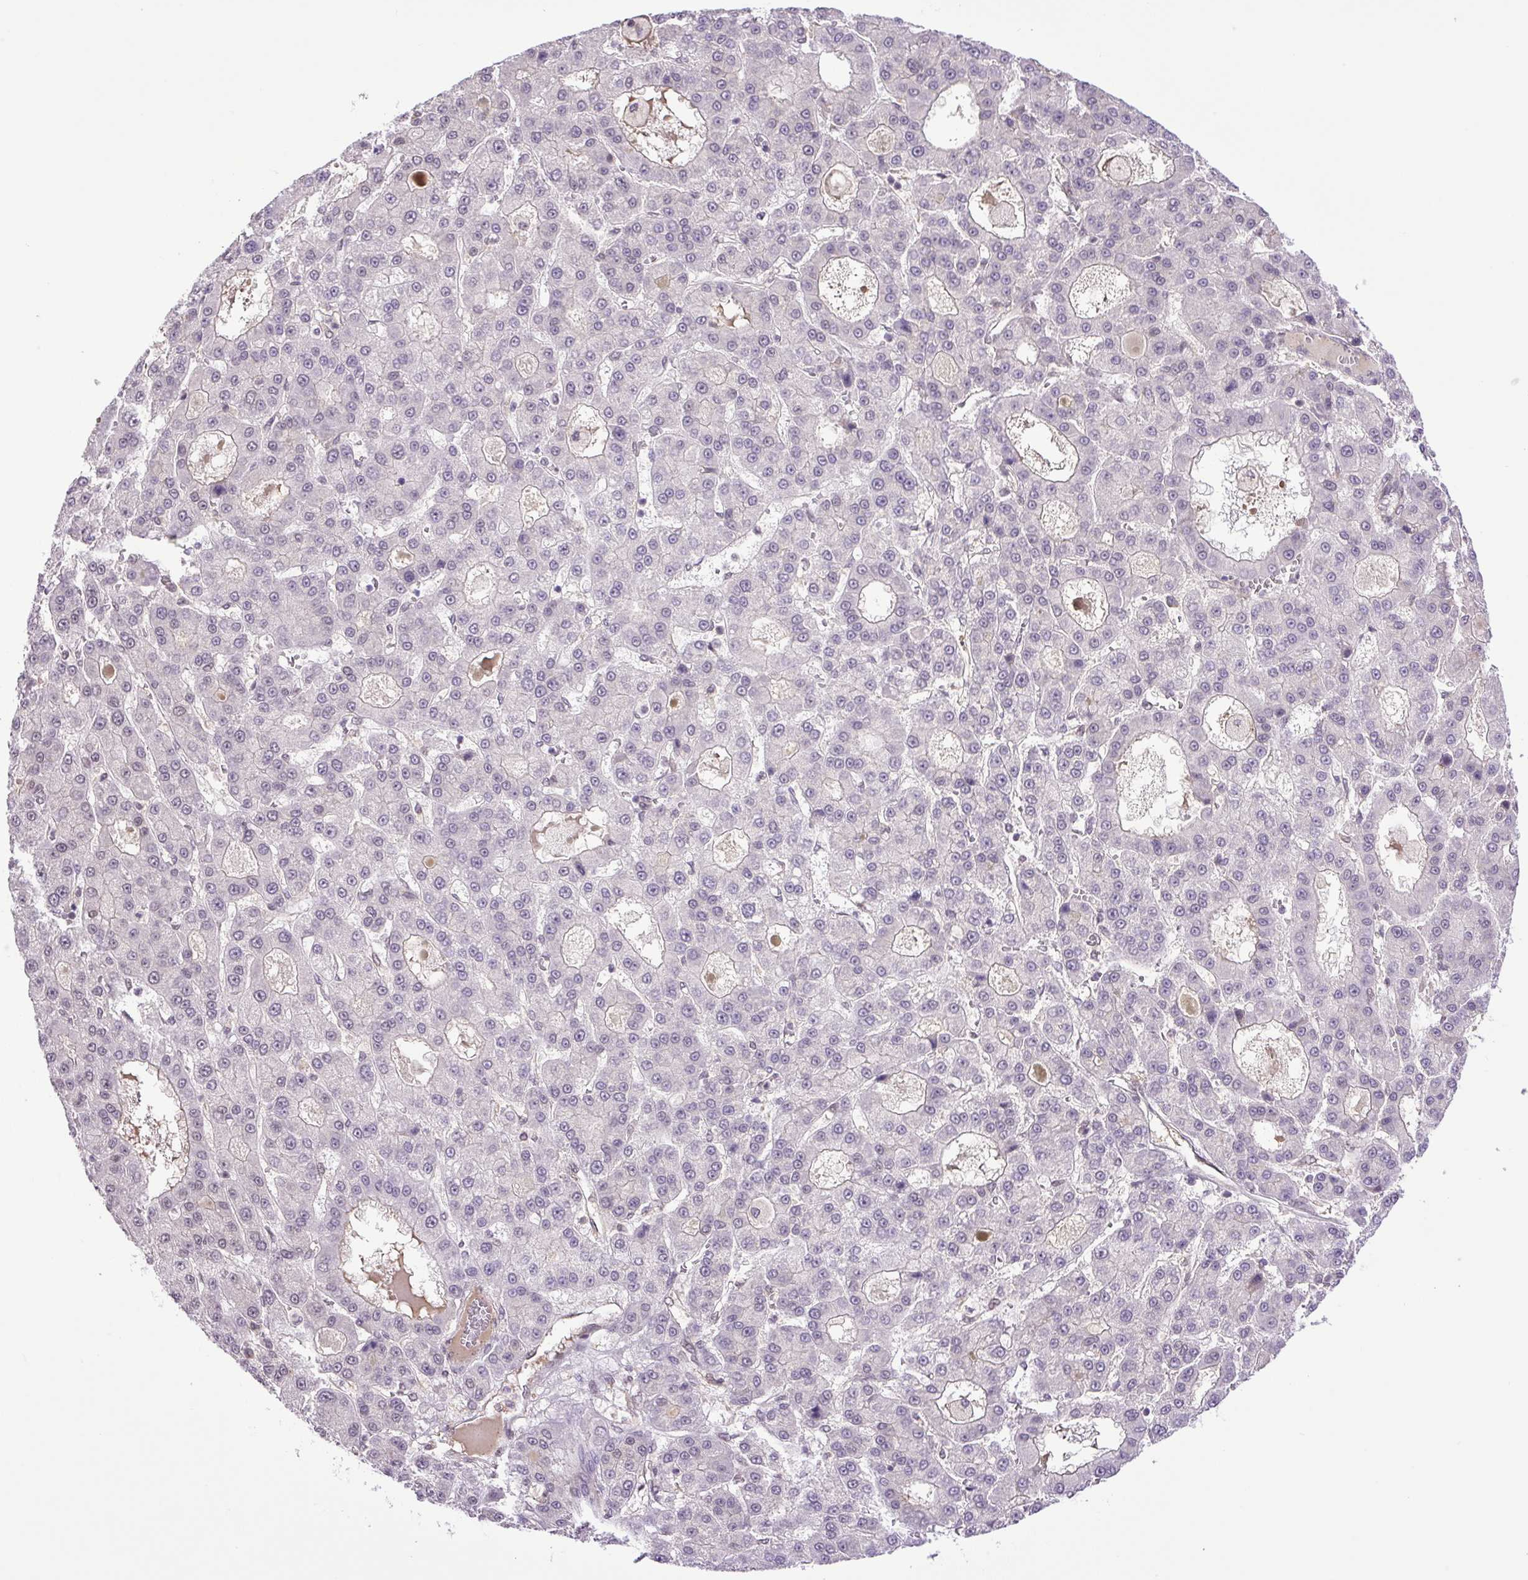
{"staining": {"intensity": "negative", "quantity": "none", "location": "none"}, "tissue": "liver cancer", "cell_type": "Tumor cells", "image_type": "cancer", "snomed": [{"axis": "morphology", "description": "Carcinoma, Hepatocellular, NOS"}, {"axis": "topography", "description": "Liver"}], "caption": "IHC of human liver cancer demonstrates no positivity in tumor cells.", "gene": "SGTA", "patient": {"sex": "male", "age": 70}}